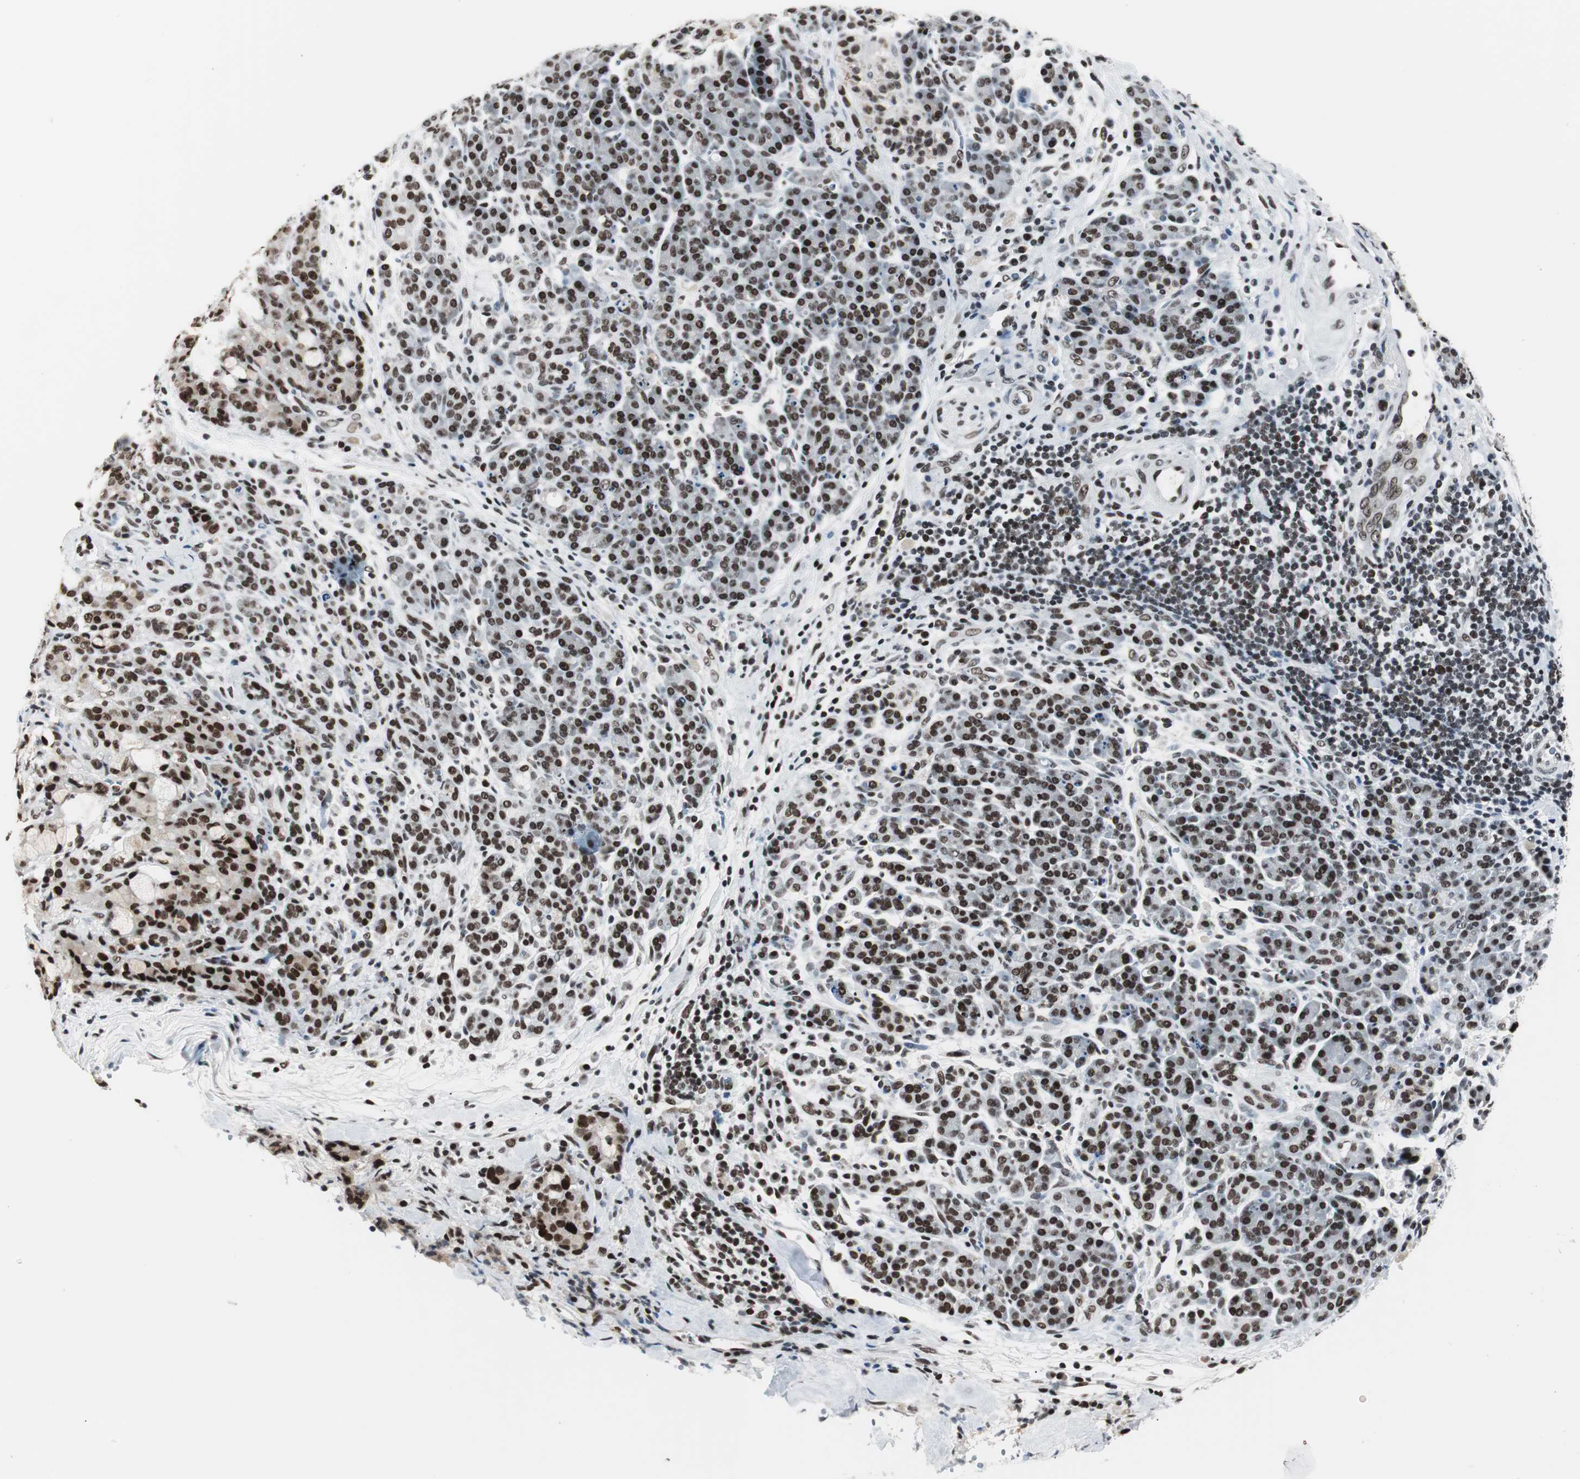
{"staining": {"intensity": "strong", "quantity": ">75%", "location": "nuclear"}, "tissue": "pancreatic cancer", "cell_type": "Tumor cells", "image_type": "cancer", "snomed": [{"axis": "morphology", "description": "Adenocarcinoma, NOS"}, {"axis": "topography", "description": "Pancreas"}], "caption": "Brown immunohistochemical staining in adenocarcinoma (pancreatic) reveals strong nuclear expression in approximately >75% of tumor cells.", "gene": "XRCC1", "patient": {"sex": "female", "age": 73}}